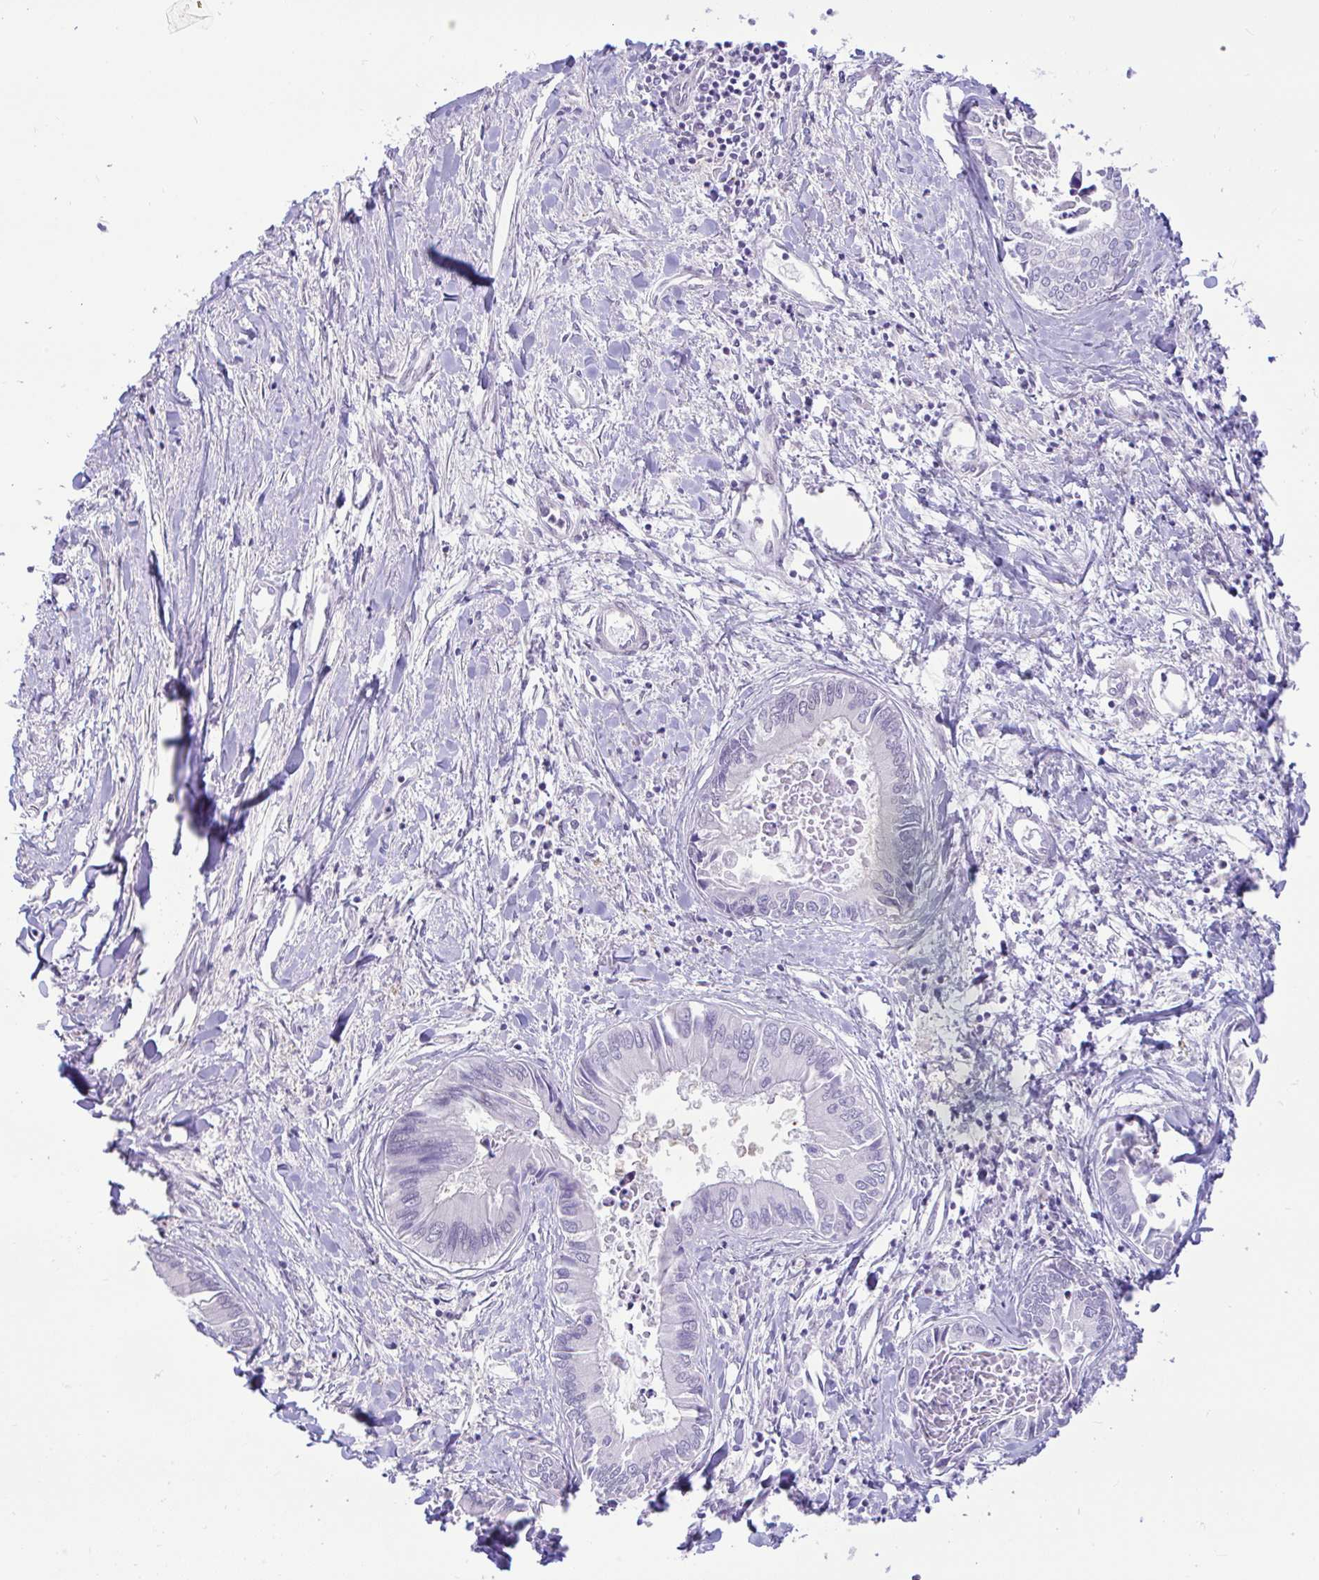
{"staining": {"intensity": "negative", "quantity": "none", "location": "none"}, "tissue": "liver cancer", "cell_type": "Tumor cells", "image_type": "cancer", "snomed": [{"axis": "morphology", "description": "Cholangiocarcinoma"}, {"axis": "topography", "description": "Liver"}], "caption": "The histopathology image reveals no significant positivity in tumor cells of liver cholangiocarcinoma.", "gene": "ZNF485", "patient": {"sex": "male", "age": 66}}